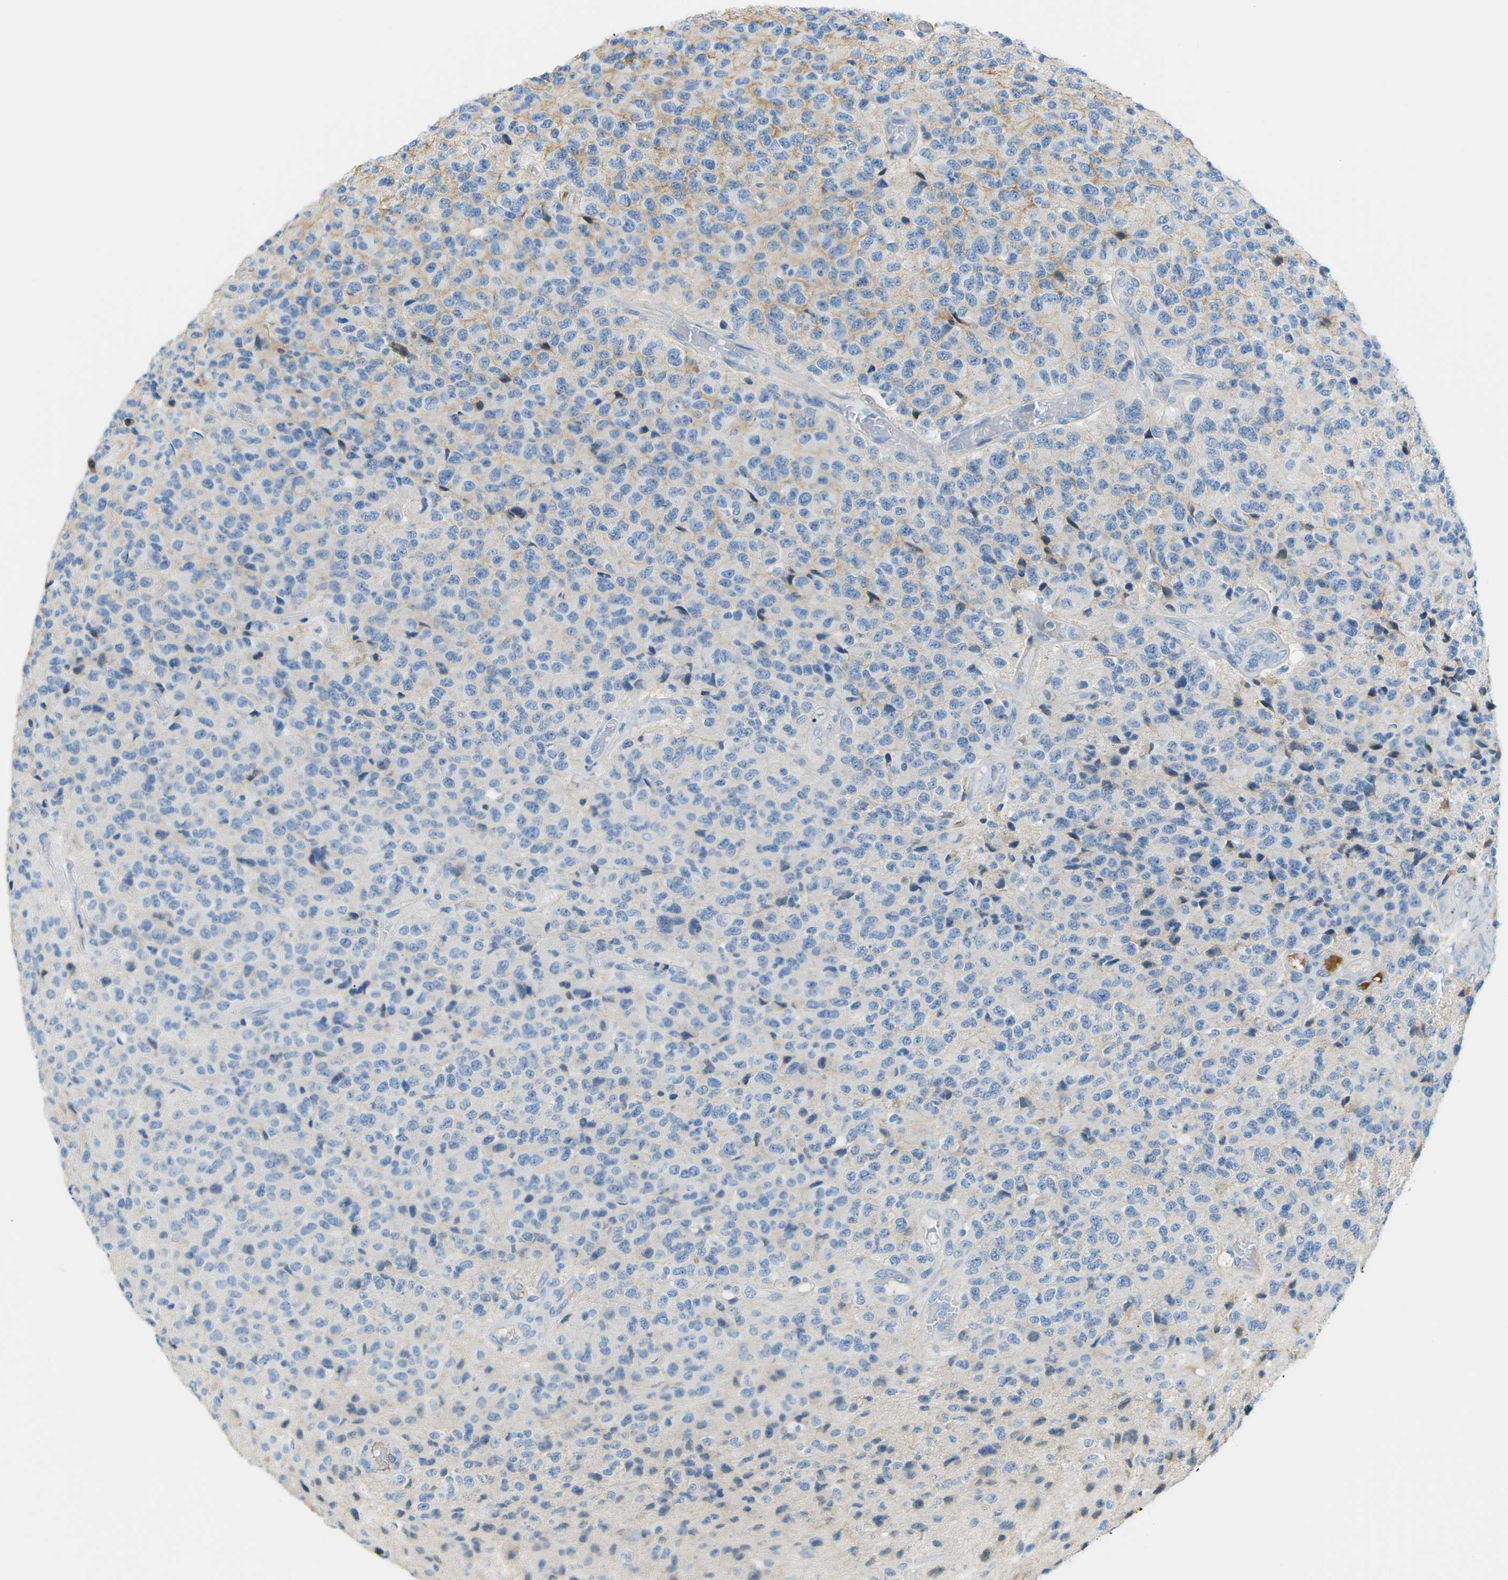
{"staining": {"intensity": "negative", "quantity": "none", "location": "none"}, "tissue": "glioma", "cell_type": "Tumor cells", "image_type": "cancer", "snomed": [{"axis": "morphology", "description": "Glioma, malignant, High grade"}, {"axis": "topography", "description": "pancreas cauda"}], "caption": "IHC of glioma demonstrates no staining in tumor cells.", "gene": "CFI", "patient": {"sex": "male", "age": 60}}